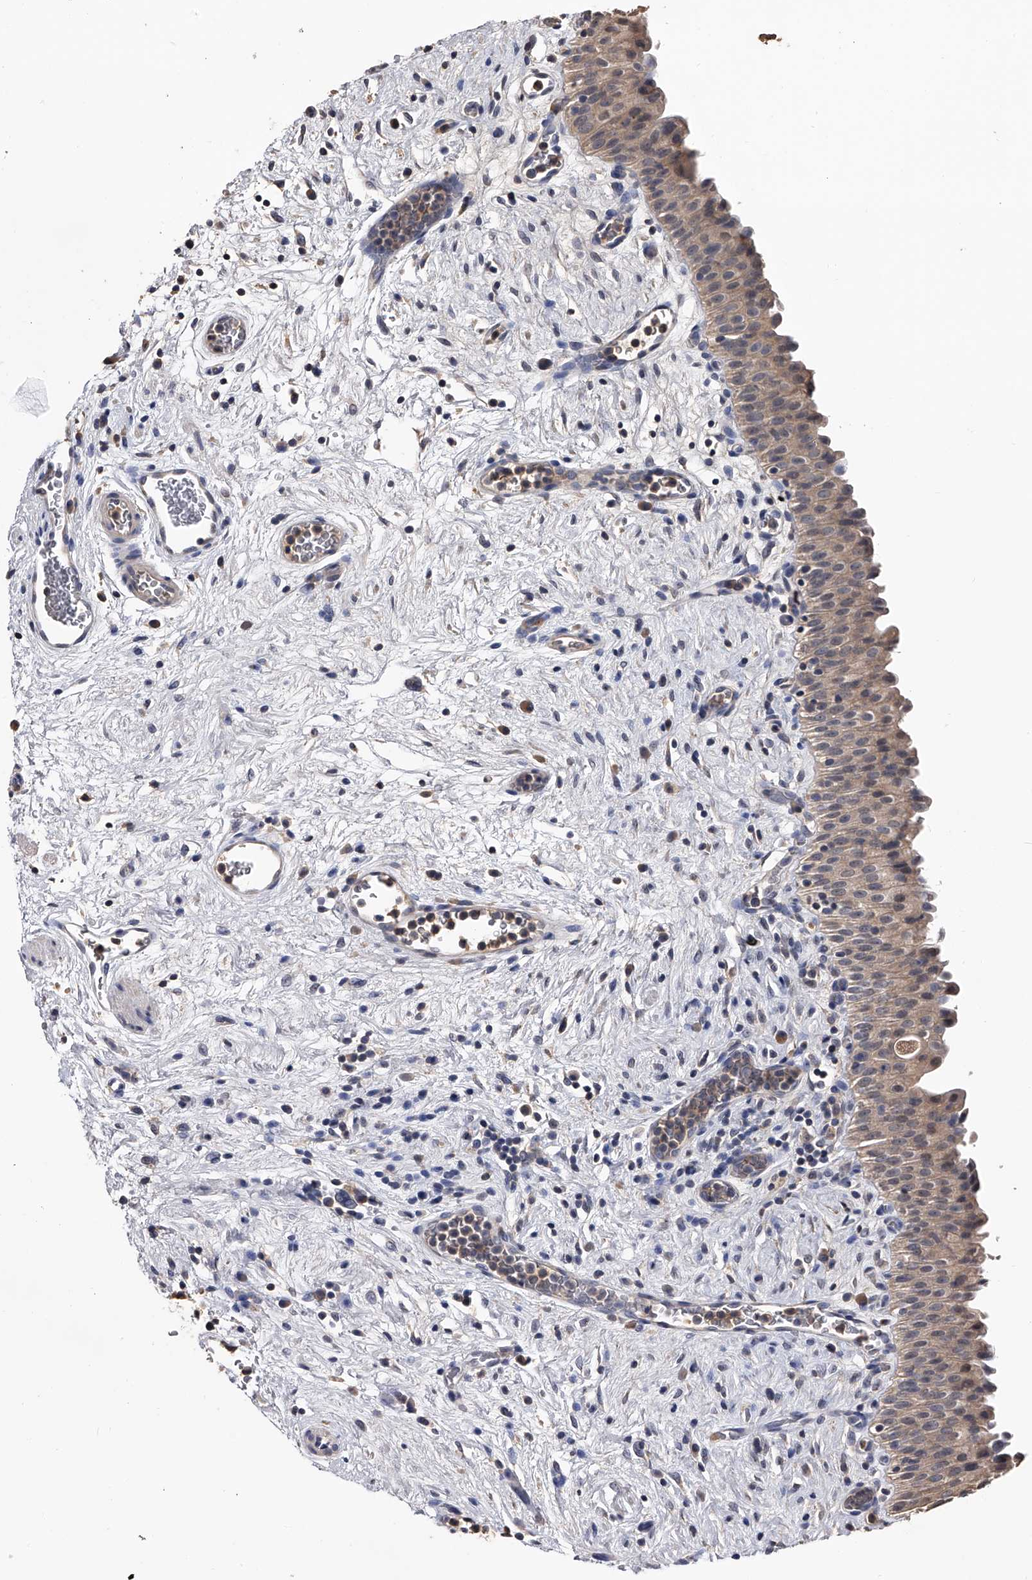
{"staining": {"intensity": "moderate", "quantity": "<25%", "location": "cytoplasmic/membranous"}, "tissue": "urinary bladder", "cell_type": "Urothelial cells", "image_type": "normal", "snomed": [{"axis": "morphology", "description": "Normal tissue, NOS"}, {"axis": "topography", "description": "Urinary bladder"}], "caption": "A brown stain shows moderate cytoplasmic/membranous staining of a protein in urothelial cells of benign urinary bladder. The staining was performed using DAB, with brown indicating positive protein expression. Nuclei are stained blue with hematoxylin.", "gene": "EFCAB7", "patient": {"sex": "male", "age": 82}}